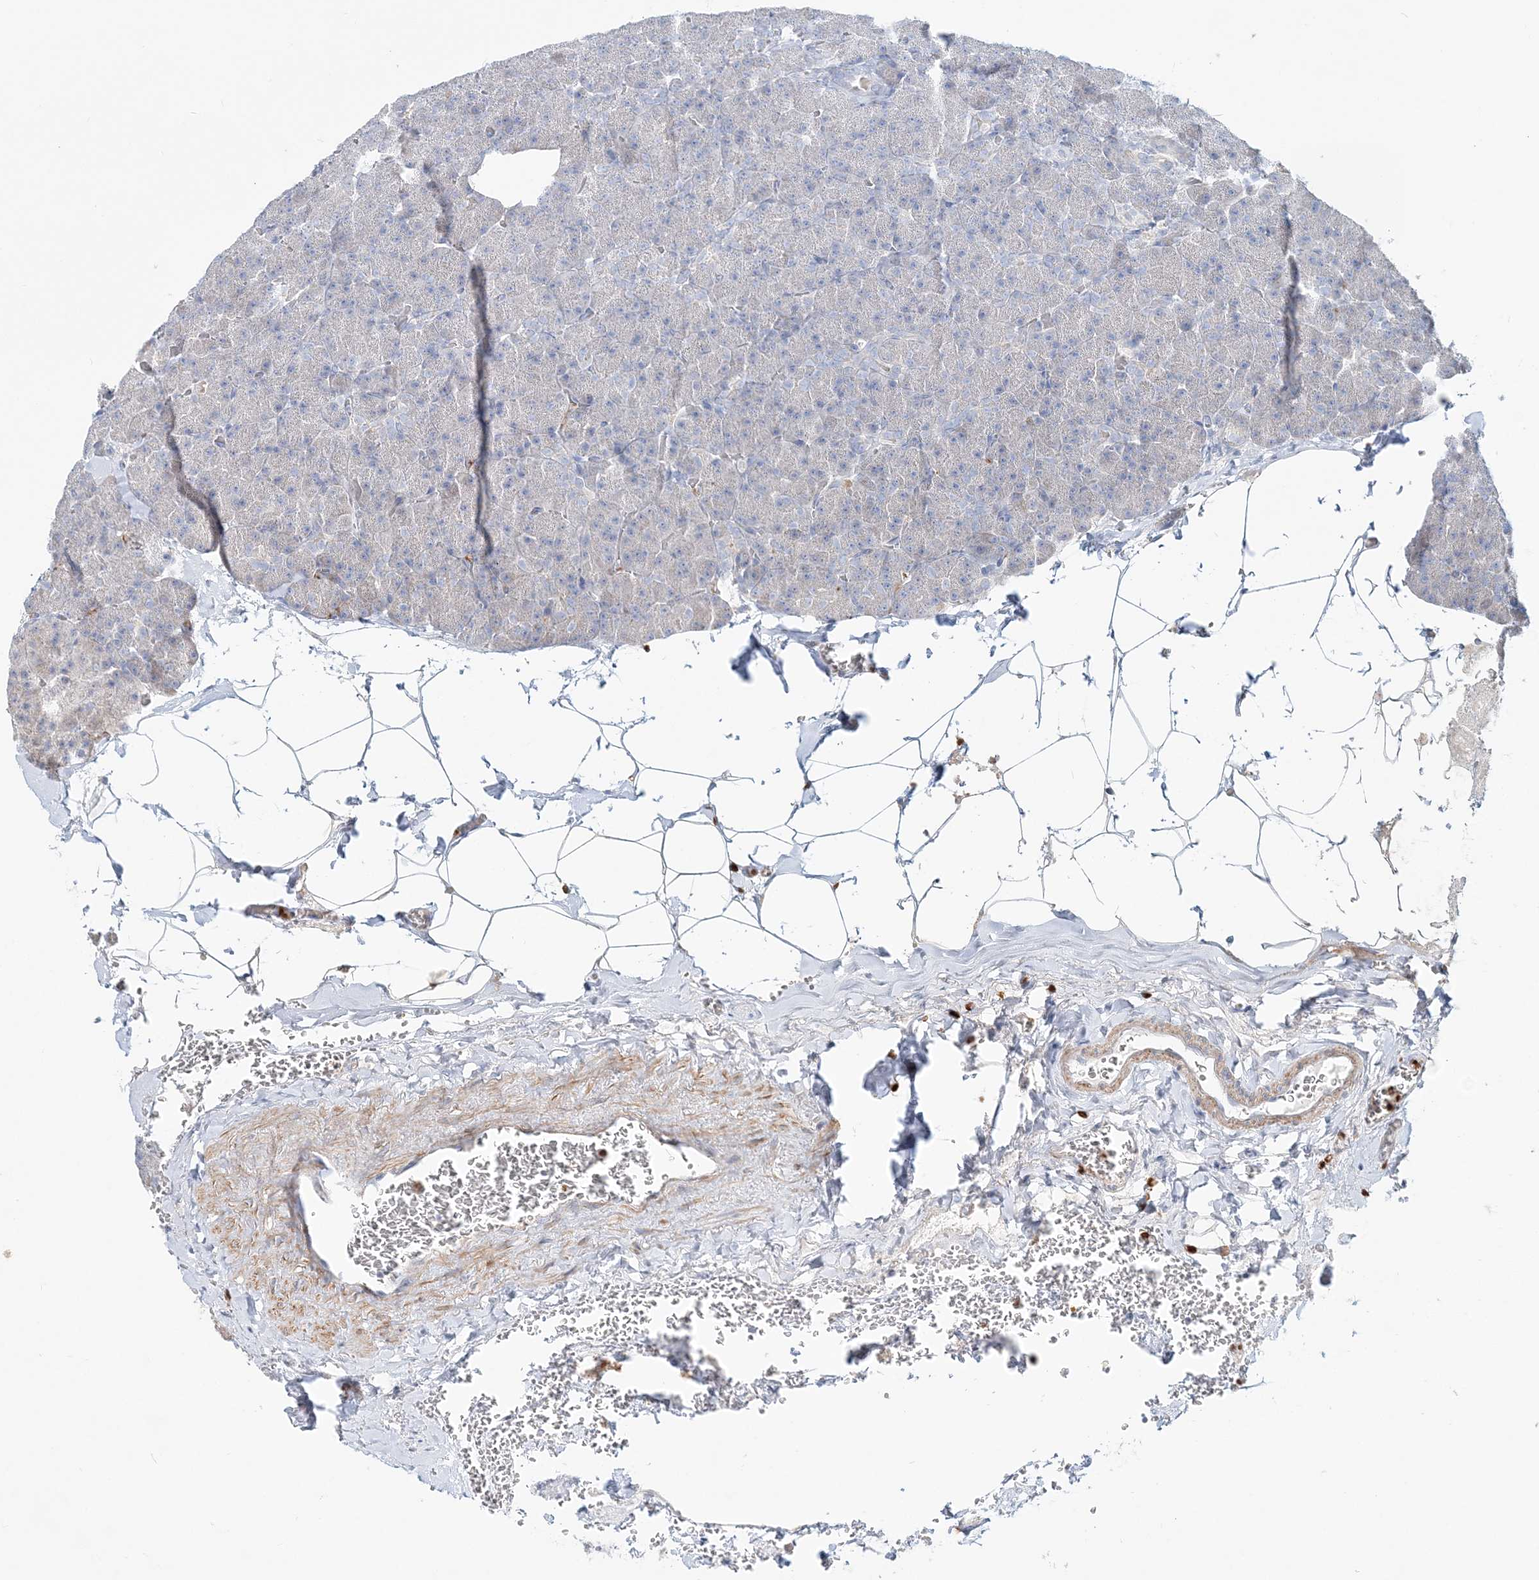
{"staining": {"intensity": "moderate", "quantity": "<25%", "location": "cytoplasmic/membranous"}, "tissue": "pancreas", "cell_type": "Exocrine glandular cells", "image_type": "normal", "snomed": [{"axis": "morphology", "description": "Normal tissue, NOS"}, {"axis": "morphology", "description": "Carcinoid, malignant, NOS"}, {"axis": "topography", "description": "Pancreas"}], "caption": "Immunohistochemistry (IHC) photomicrograph of normal pancreas: pancreas stained using immunohistochemistry reveals low levels of moderate protein expression localized specifically in the cytoplasmic/membranous of exocrine glandular cells, appearing as a cytoplasmic/membranous brown color.", "gene": "DNAH5", "patient": {"sex": "female", "age": 35}}